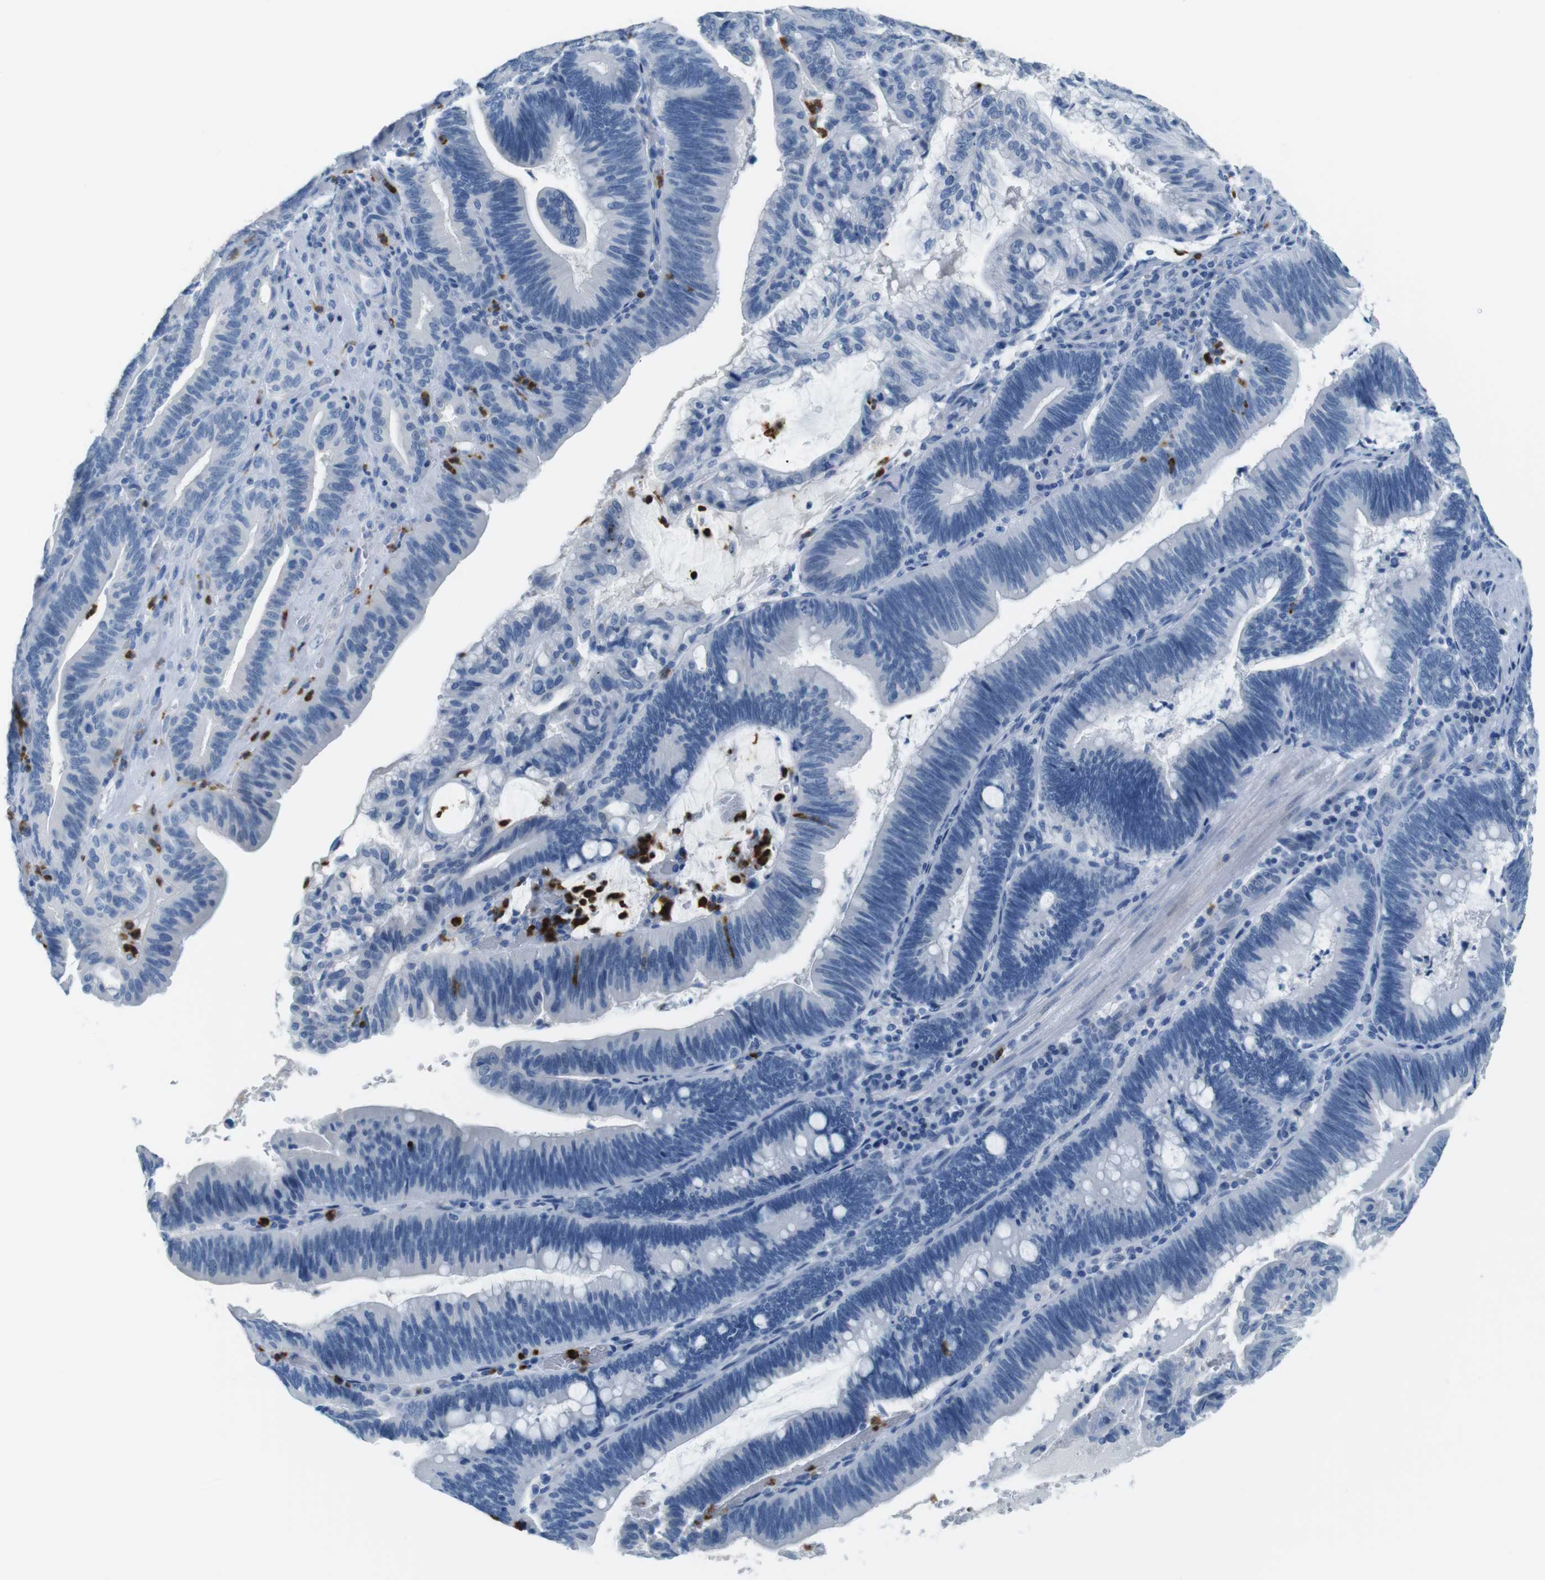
{"staining": {"intensity": "negative", "quantity": "none", "location": "none"}, "tissue": "pancreatic cancer", "cell_type": "Tumor cells", "image_type": "cancer", "snomed": [{"axis": "morphology", "description": "Adenocarcinoma, NOS"}, {"axis": "topography", "description": "Pancreas"}], "caption": "This is an IHC histopathology image of human pancreatic cancer (adenocarcinoma). There is no staining in tumor cells.", "gene": "MCEMP1", "patient": {"sex": "male", "age": 82}}